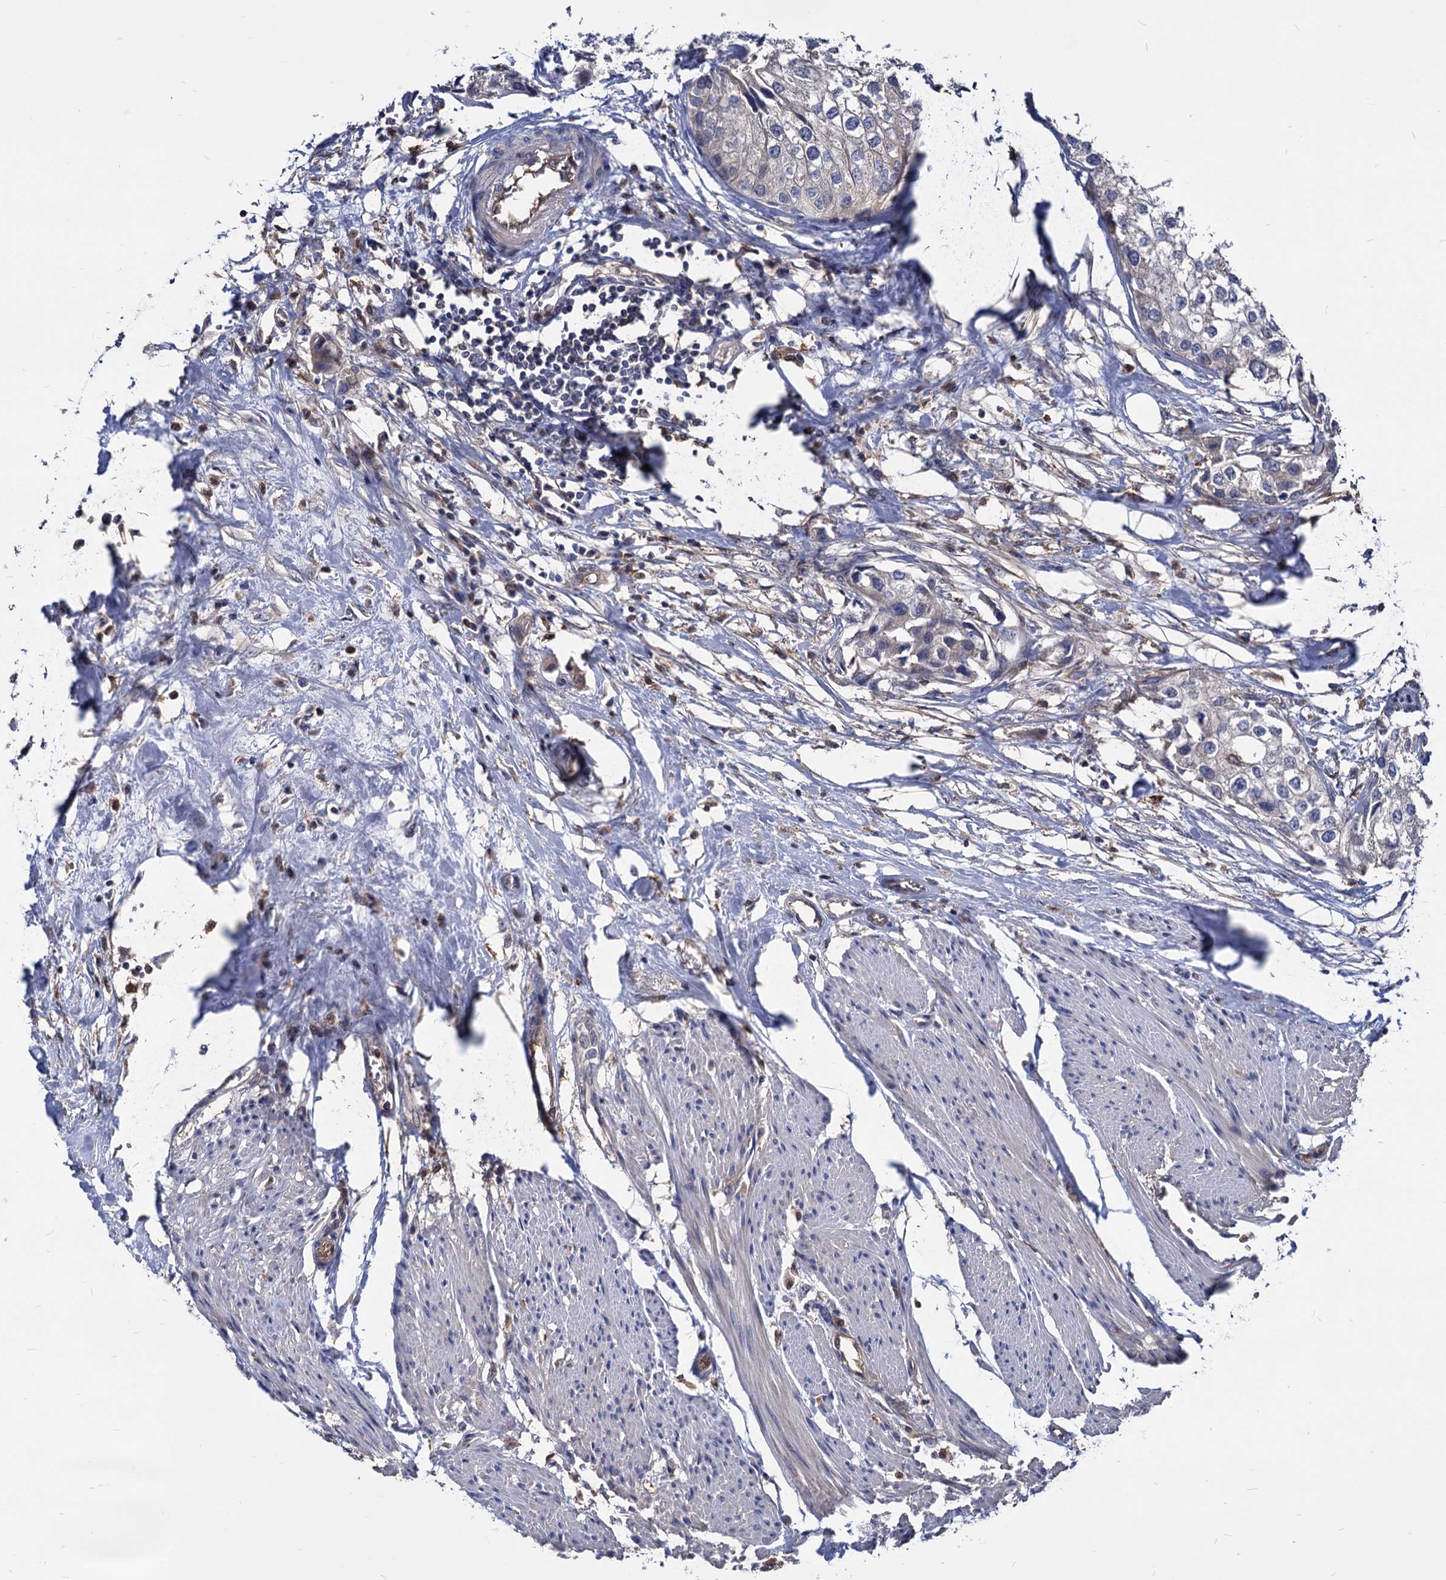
{"staining": {"intensity": "negative", "quantity": "none", "location": "none"}, "tissue": "urothelial cancer", "cell_type": "Tumor cells", "image_type": "cancer", "snomed": [{"axis": "morphology", "description": "Urothelial carcinoma, High grade"}, {"axis": "topography", "description": "Urinary bladder"}], "caption": "Immunohistochemistry photomicrograph of neoplastic tissue: high-grade urothelial carcinoma stained with DAB (3,3'-diaminobenzidine) reveals no significant protein expression in tumor cells.", "gene": "CPPED1", "patient": {"sex": "male", "age": 64}}